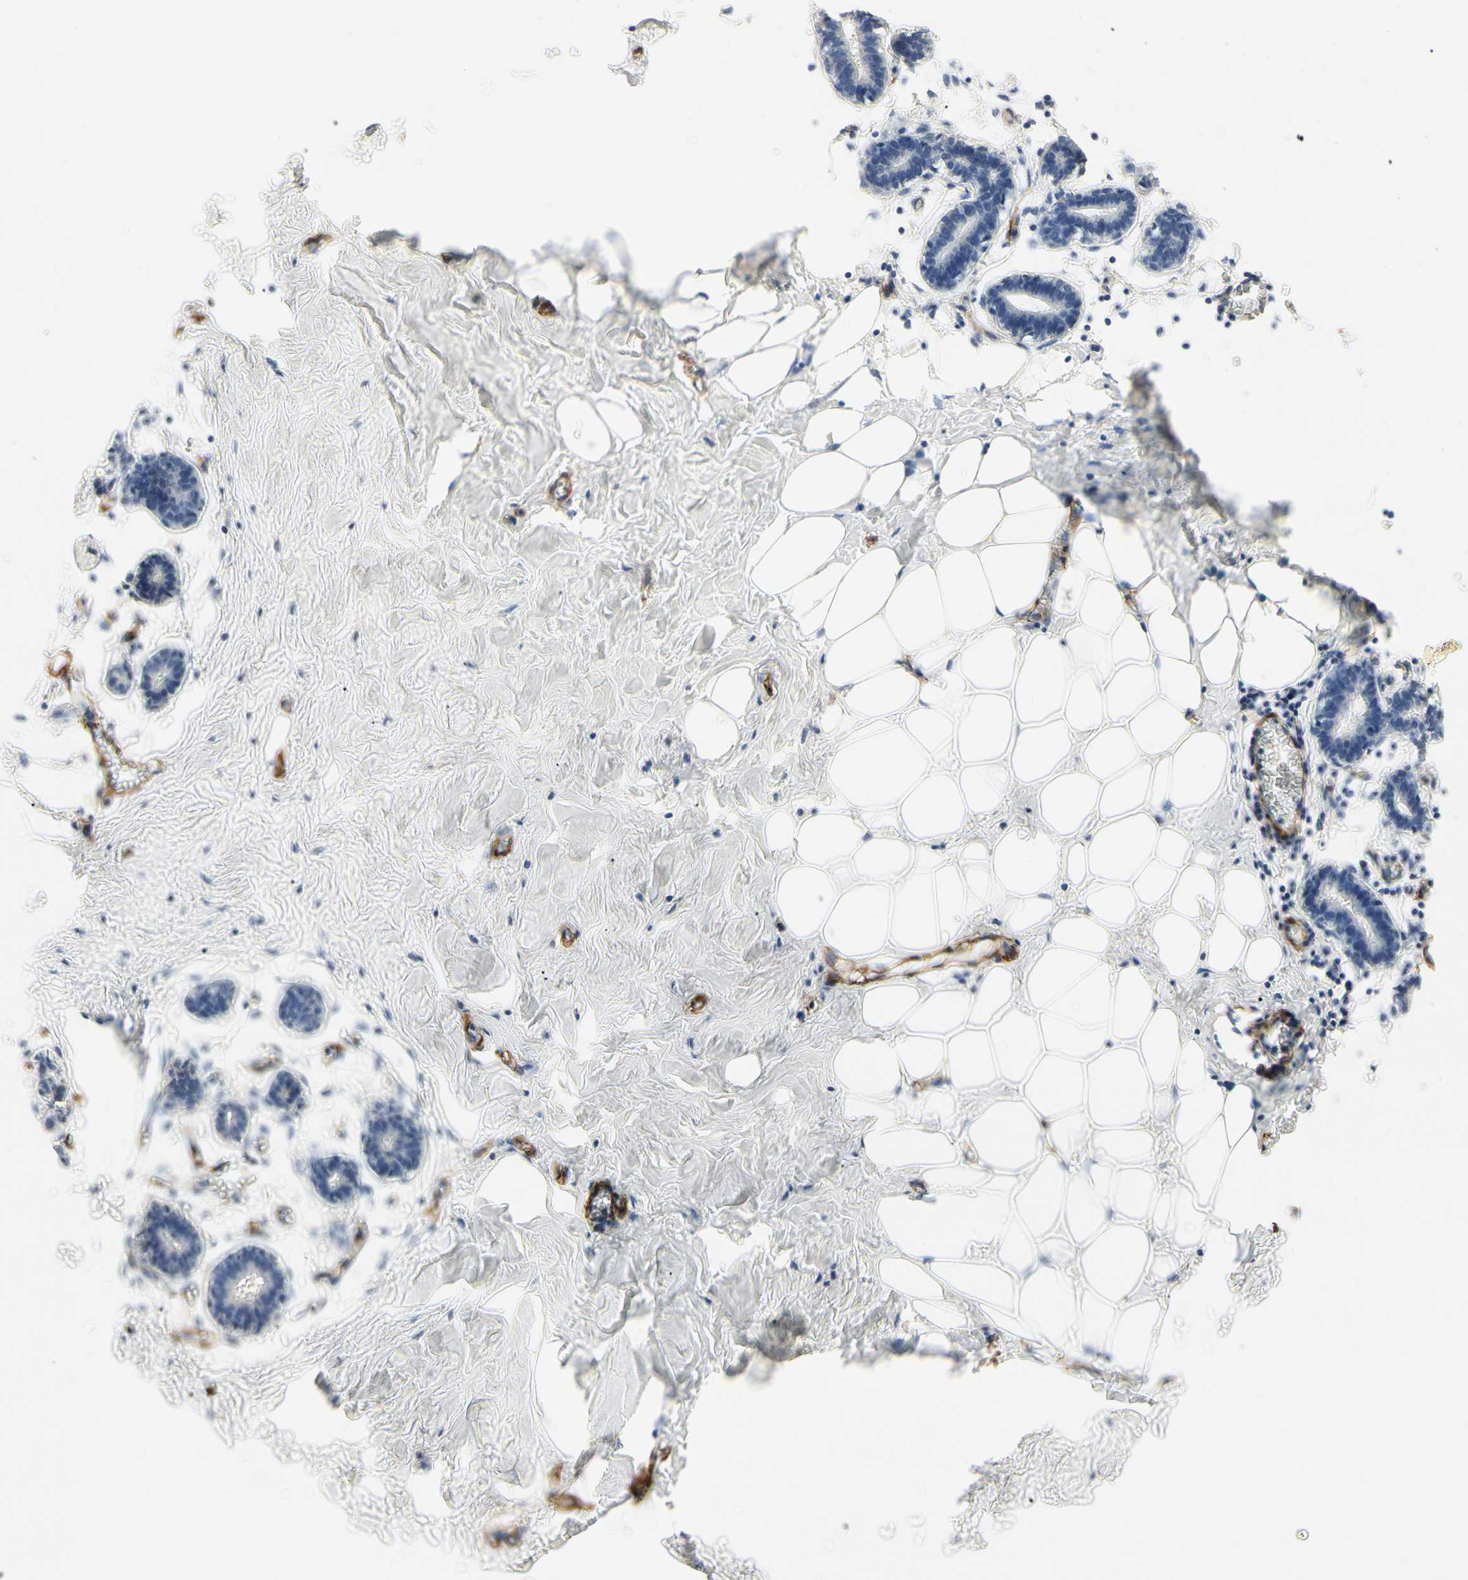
{"staining": {"intensity": "negative", "quantity": "none", "location": "none"}, "tissue": "breast", "cell_type": "Adipocytes", "image_type": "normal", "snomed": [{"axis": "morphology", "description": "Normal tissue, NOS"}, {"axis": "topography", "description": "Breast"}], "caption": "The histopathology image demonstrates no significant positivity in adipocytes of breast.", "gene": "GGT5", "patient": {"sex": "female", "age": 27}}